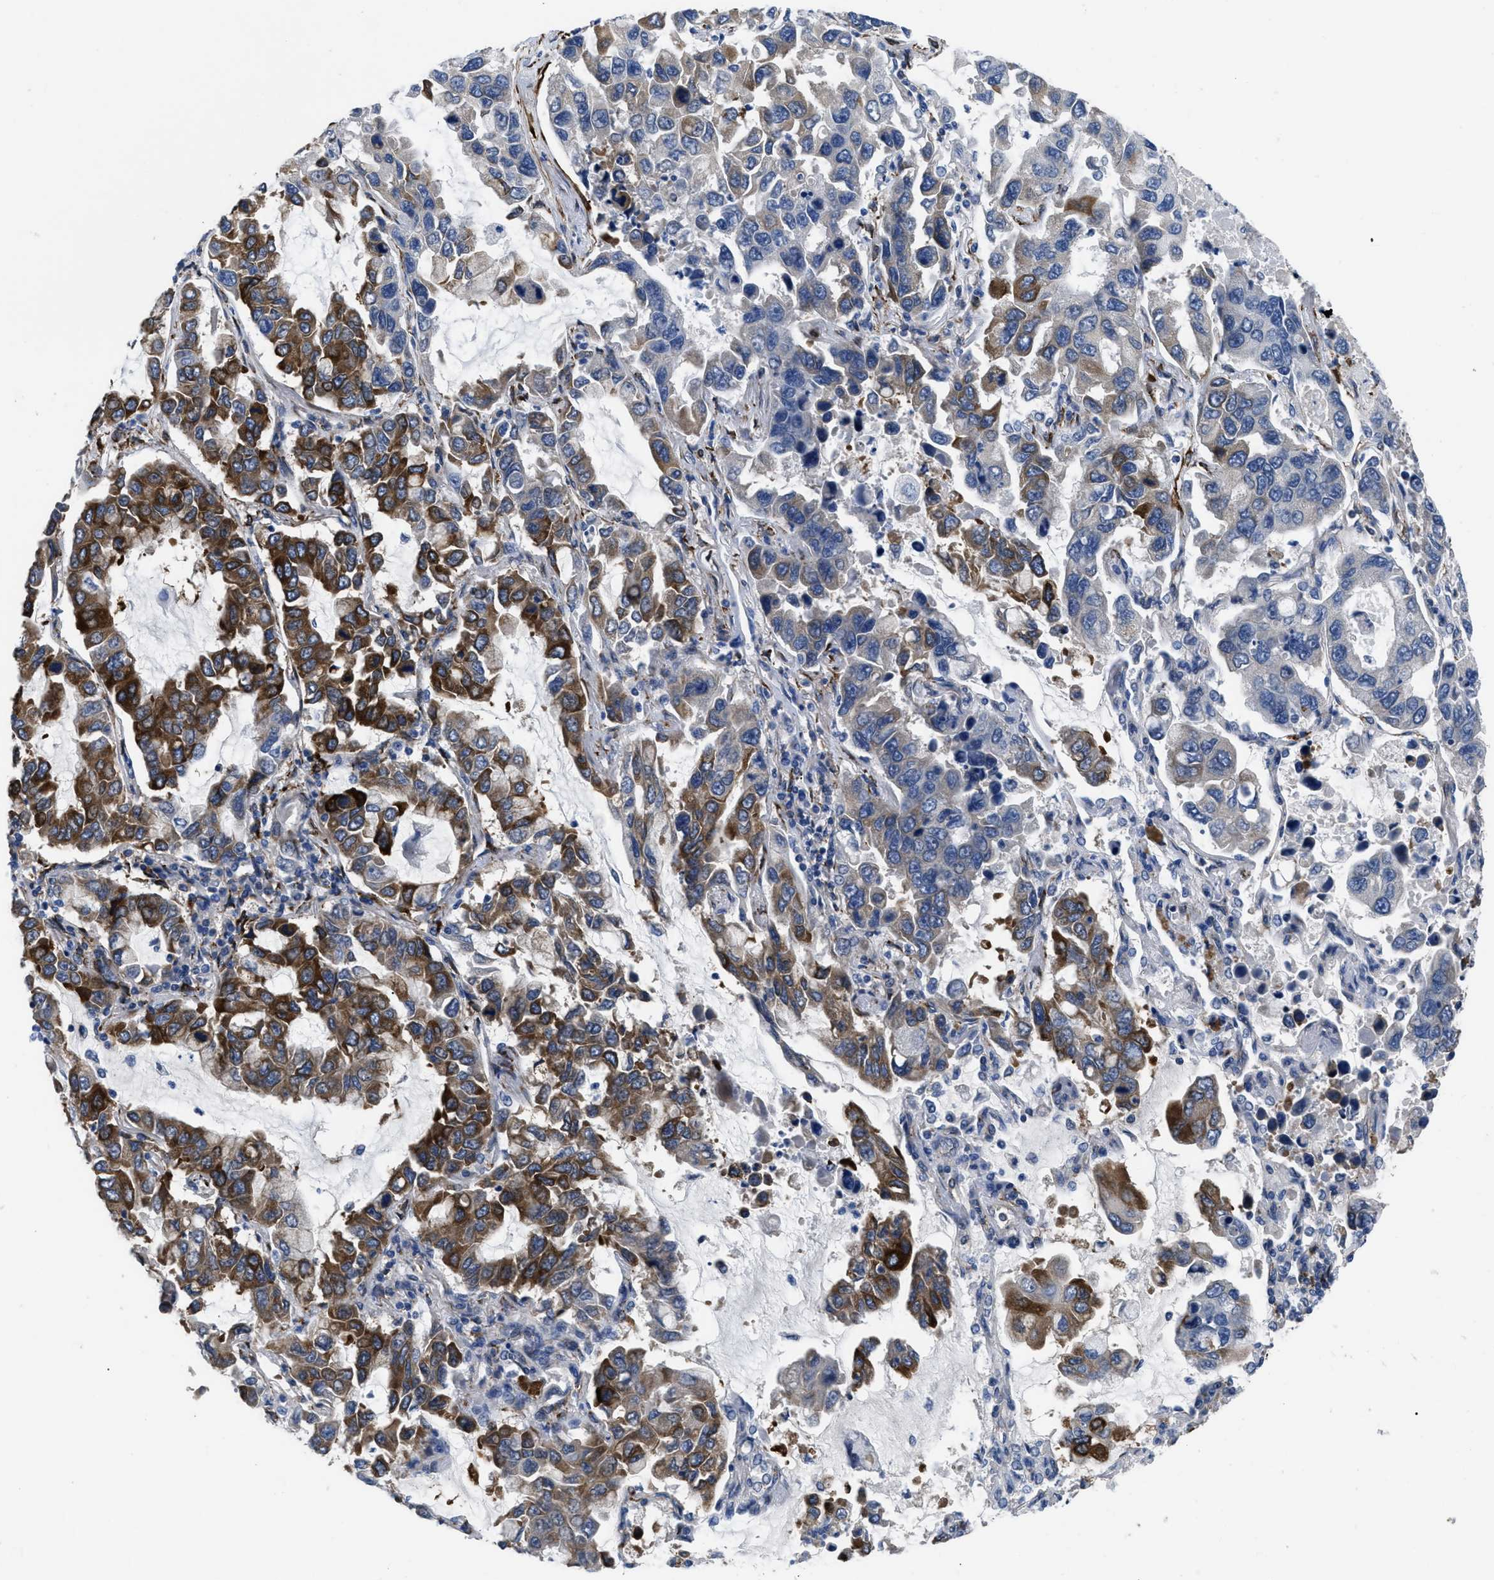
{"staining": {"intensity": "strong", "quantity": "25%-75%", "location": "cytoplasmic/membranous"}, "tissue": "lung cancer", "cell_type": "Tumor cells", "image_type": "cancer", "snomed": [{"axis": "morphology", "description": "Adenocarcinoma, NOS"}, {"axis": "topography", "description": "Lung"}], "caption": "Protein staining of lung adenocarcinoma tissue shows strong cytoplasmic/membranous positivity in about 25%-75% of tumor cells.", "gene": "SQLE", "patient": {"sex": "male", "age": 64}}